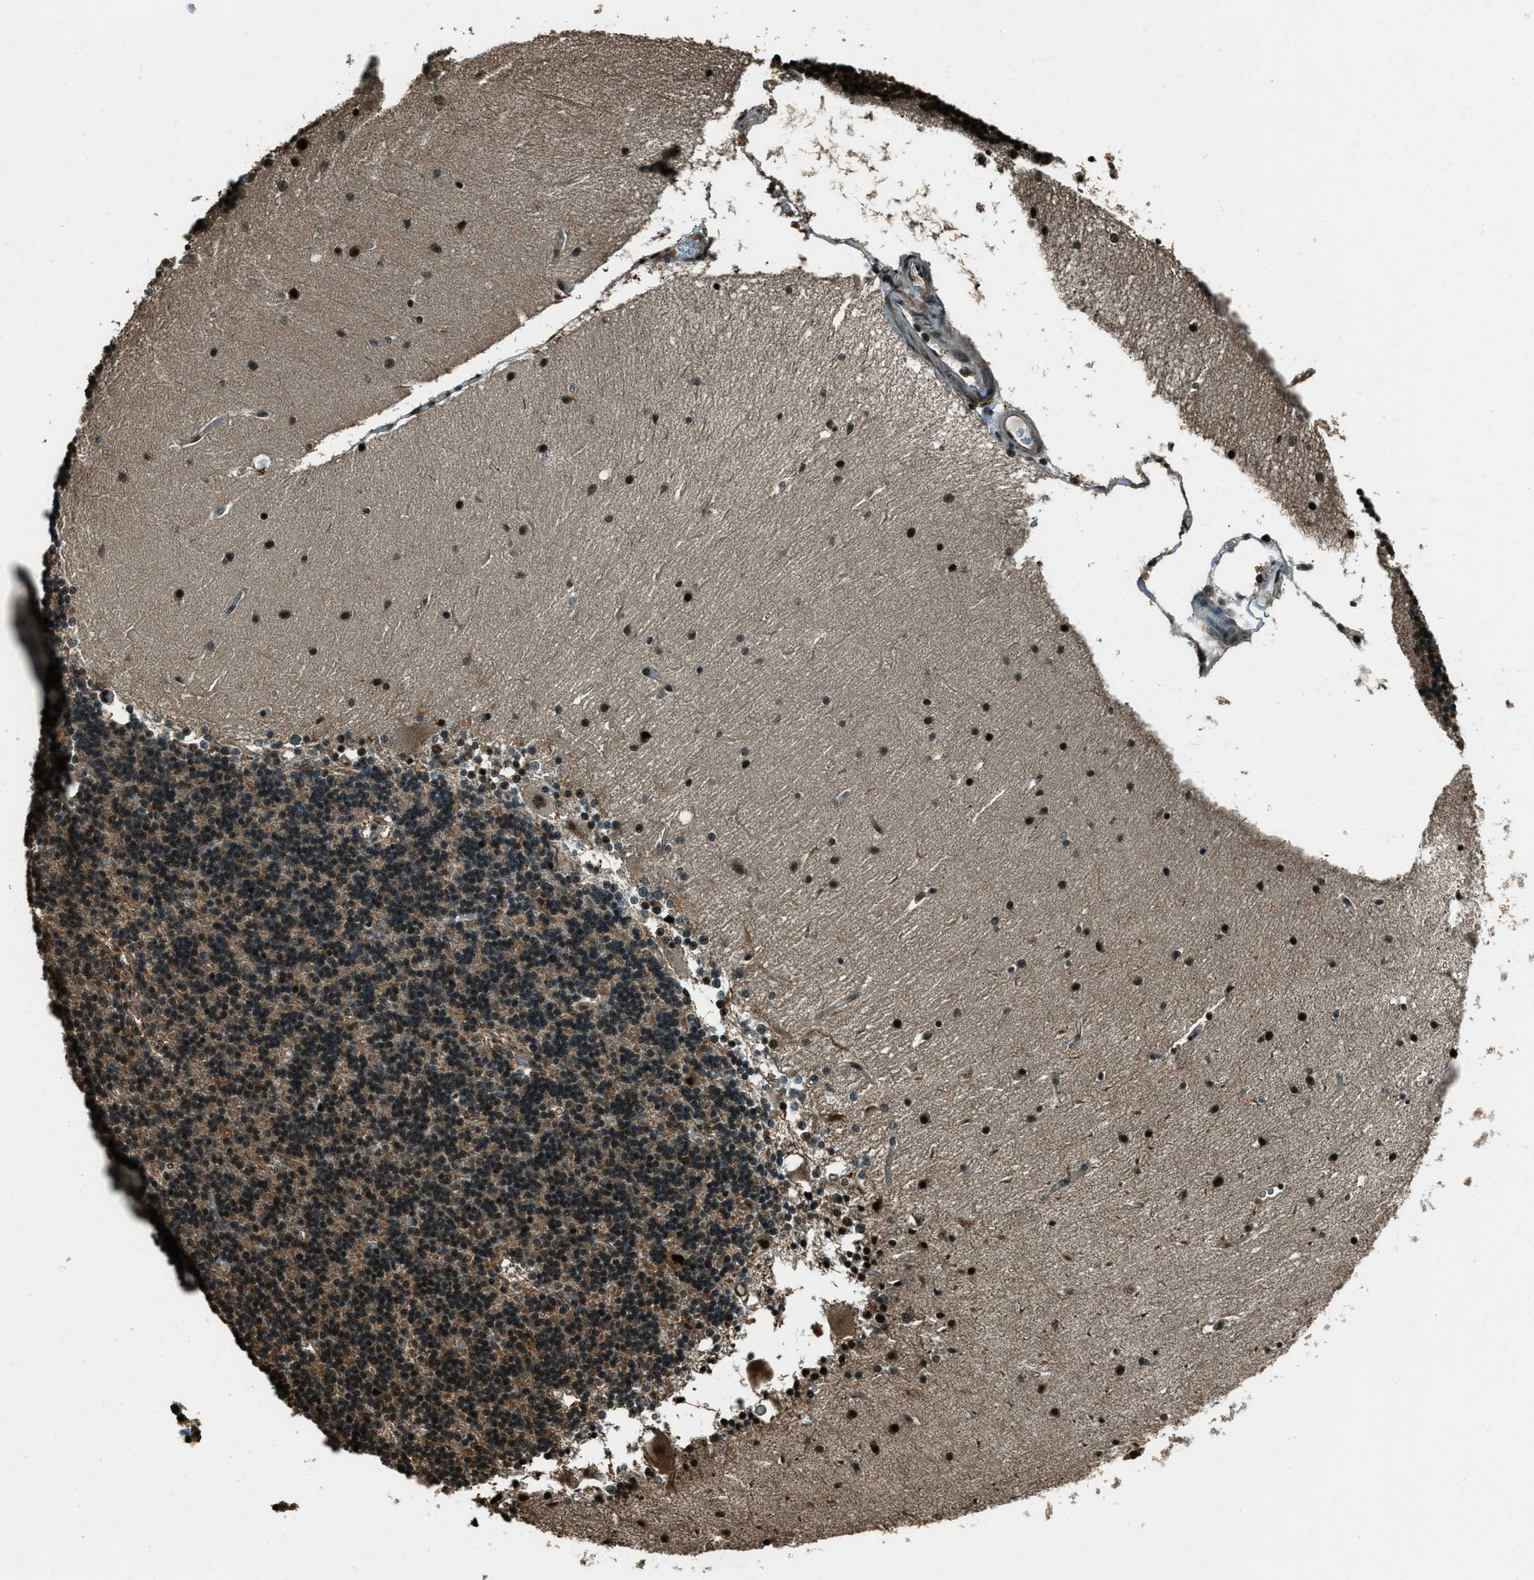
{"staining": {"intensity": "strong", "quantity": ">75%", "location": "nuclear"}, "tissue": "cerebellum", "cell_type": "Cells in granular layer", "image_type": "normal", "snomed": [{"axis": "morphology", "description": "Normal tissue, NOS"}, {"axis": "topography", "description": "Cerebellum"}], "caption": "Cerebellum stained with a protein marker displays strong staining in cells in granular layer.", "gene": "TARDBP", "patient": {"sex": "female", "age": 54}}